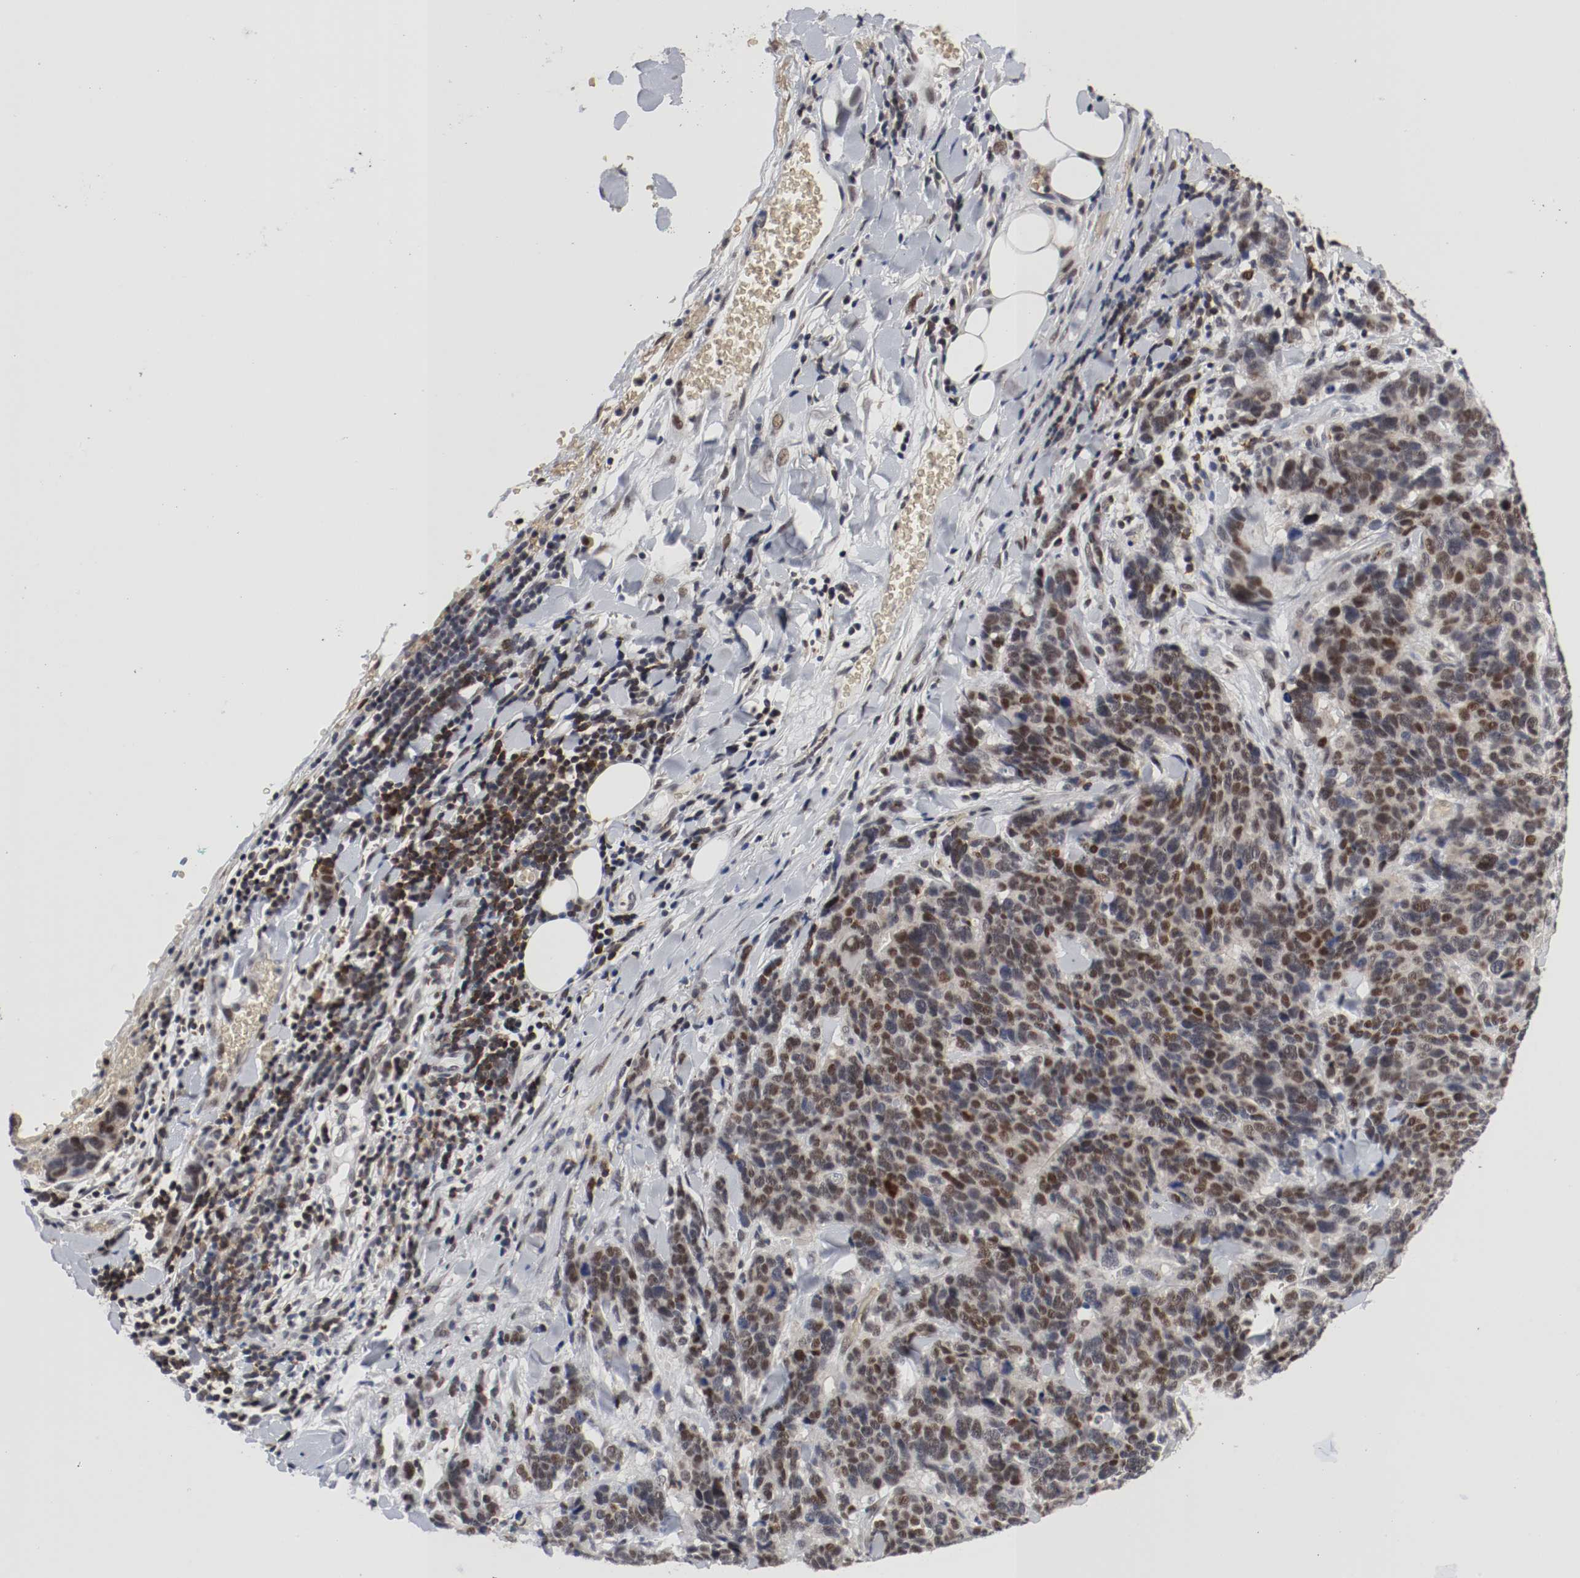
{"staining": {"intensity": "moderate", "quantity": "25%-75%", "location": "nuclear"}, "tissue": "lung cancer", "cell_type": "Tumor cells", "image_type": "cancer", "snomed": [{"axis": "morphology", "description": "Neoplasm, malignant, NOS"}, {"axis": "topography", "description": "Lung"}], "caption": "DAB (3,3'-diaminobenzidine) immunohistochemical staining of lung malignant neoplasm reveals moderate nuclear protein positivity in approximately 25%-75% of tumor cells.", "gene": "JUND", "patient": {"sex": "female", "age": 58}}